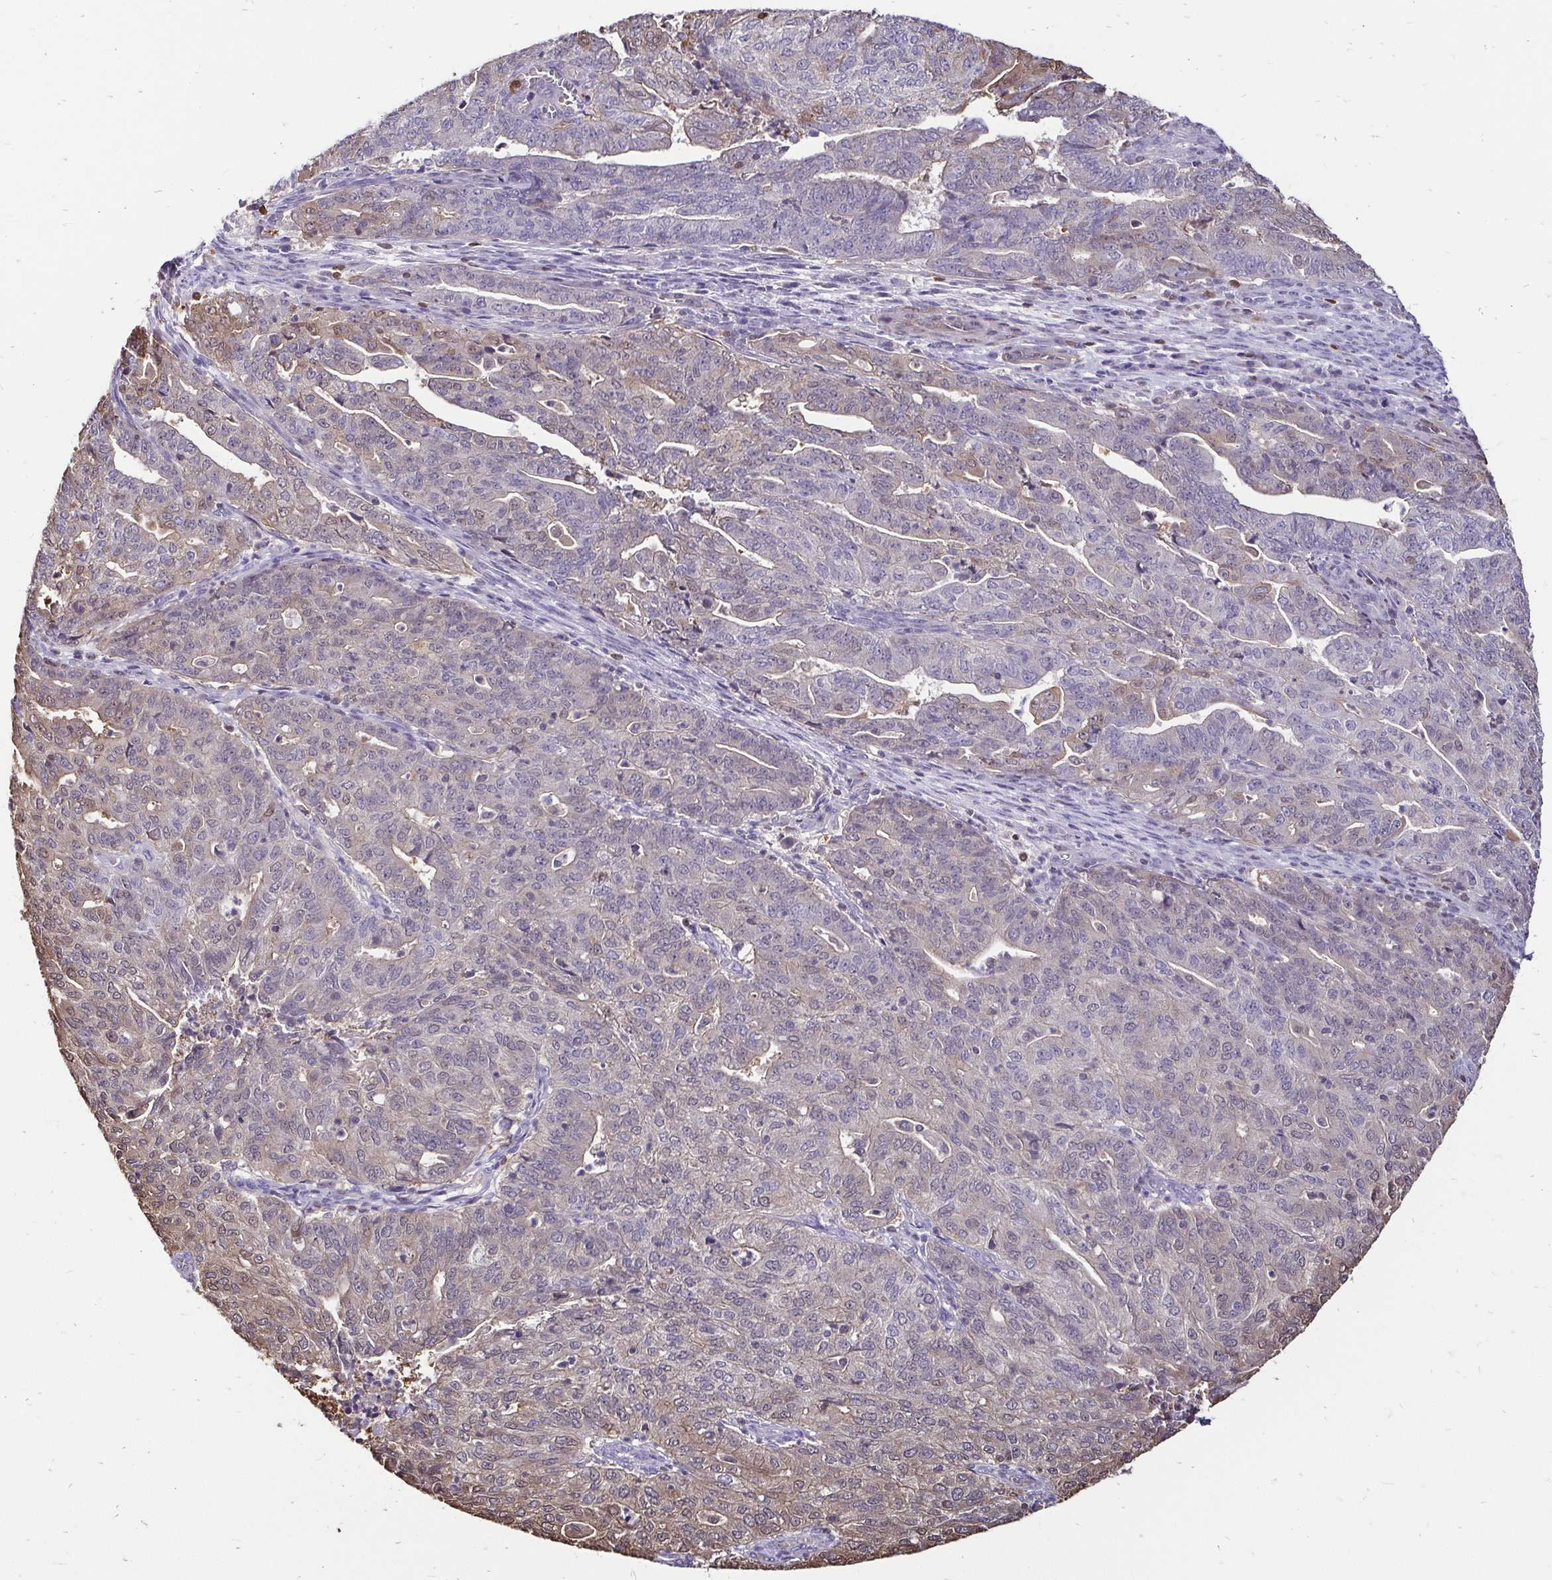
{"staining": {"intensity": "weak", "quantity": "<25%", "location": "cytoplasmic/membranous,nuclear"}, "tissue": "endometrial cancer", "cell_type": "Tumor cells", "image_type": "cancer", "snomed": [{"axis": "morphology", "description": "Adenocarcinoma, NOS"}, {"axis": "topography", "description": "Endometrium"}], "caption": "IHC histopathology image of human endometrial cancer (adenocarcinoma) stained for a protein (brown), which exhibits no staining in tumor cells.", "gene": "ZFP1", "patient": {"sex": "female", "age": 82}}